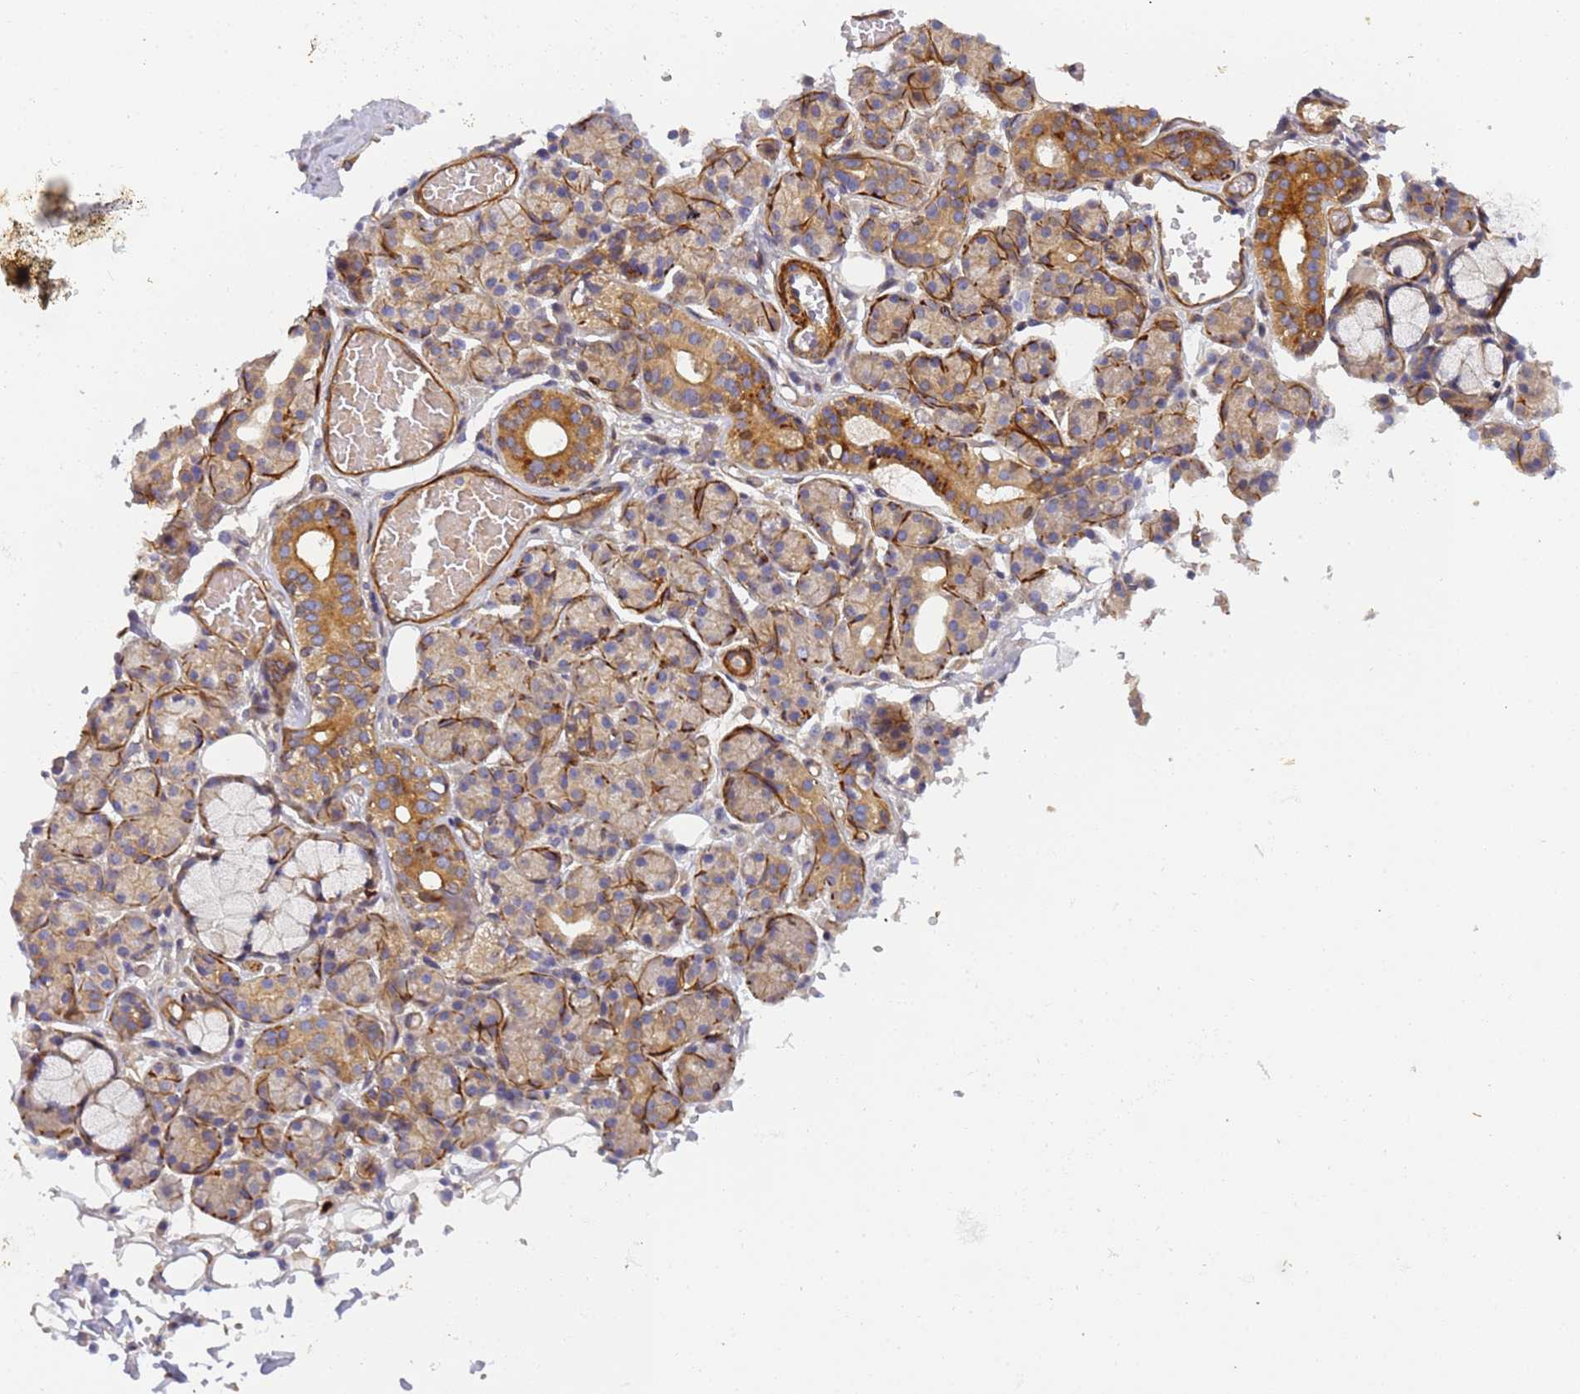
{"staining": {"intensity": "moderate", "quantity": "25%-75%", "location": "cytoplasmic/membranous"}, "tissue": "salivary gland", "cell_type": "Glandular cells", "image_type": "normal", "snomed": [{"axis": "morphology", "description": "Normal tissue, NOS"}, {"axis": "topography", "description": "Salivary gland"}], "caption": "Moderate cytoplasmic/membranous protein expression is appreciated in about 25%-75% of glandular cells in salivary gland. (IHC, brightfield microscopy, high magnification).", "gene": "RALGAPA2", "patient": {"sex": "male", "age": 63}}